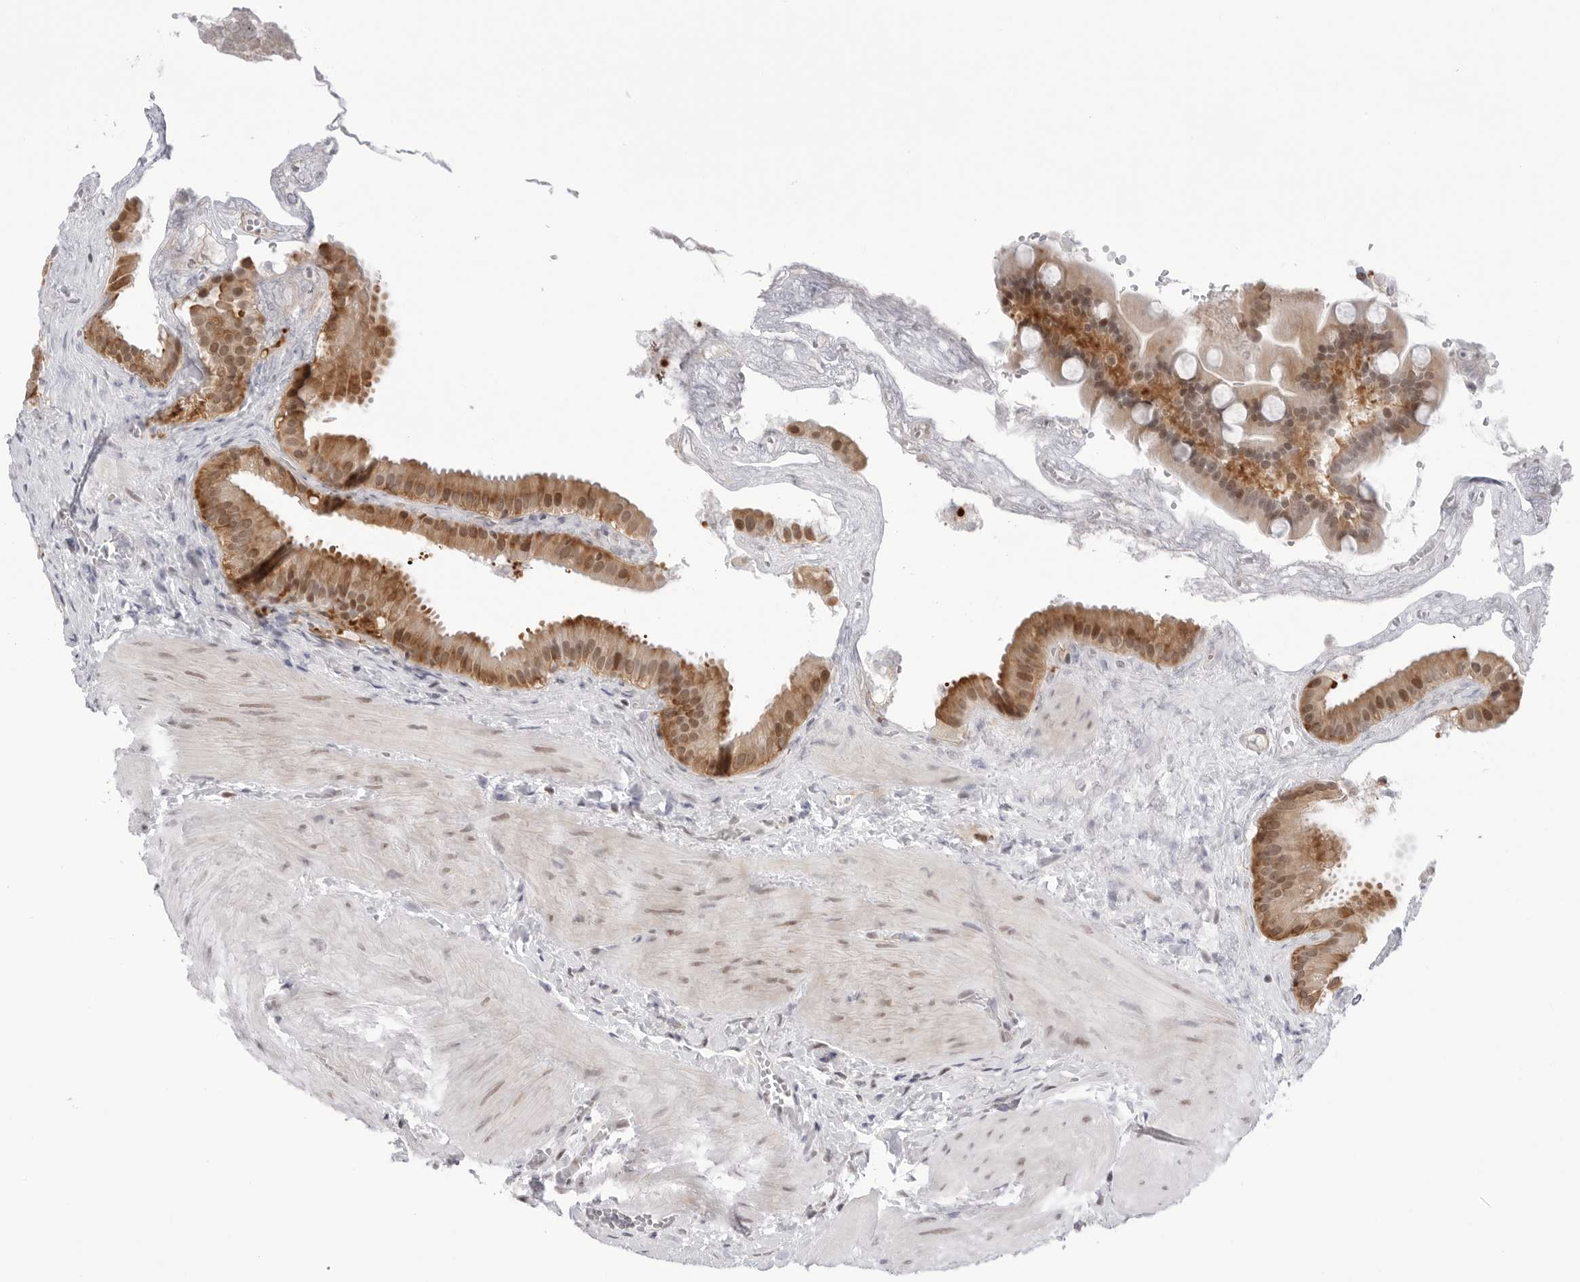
{"staining": {"intensity": "moderate", "quantity": ">75%", "location": "cytoplasmic/membranous,nuclear"}, "tissue": "gallbladder", "cell_type": "Glandular cells", "image_type": "normal", "snomed": [{"axis": "morphology", "description": "Normal tissue, NOS"}, {"axis": "topography", "description": "Gallbladder"}], "caption": "This is a photomicrograph of IHC staining of normal gallbladder, which shows moderate positivity in the cytoplasmic/membranous,nuclear of glandular cells.", "gene": "C1orf162", "patient": {"sex": "male", "age": 55}}